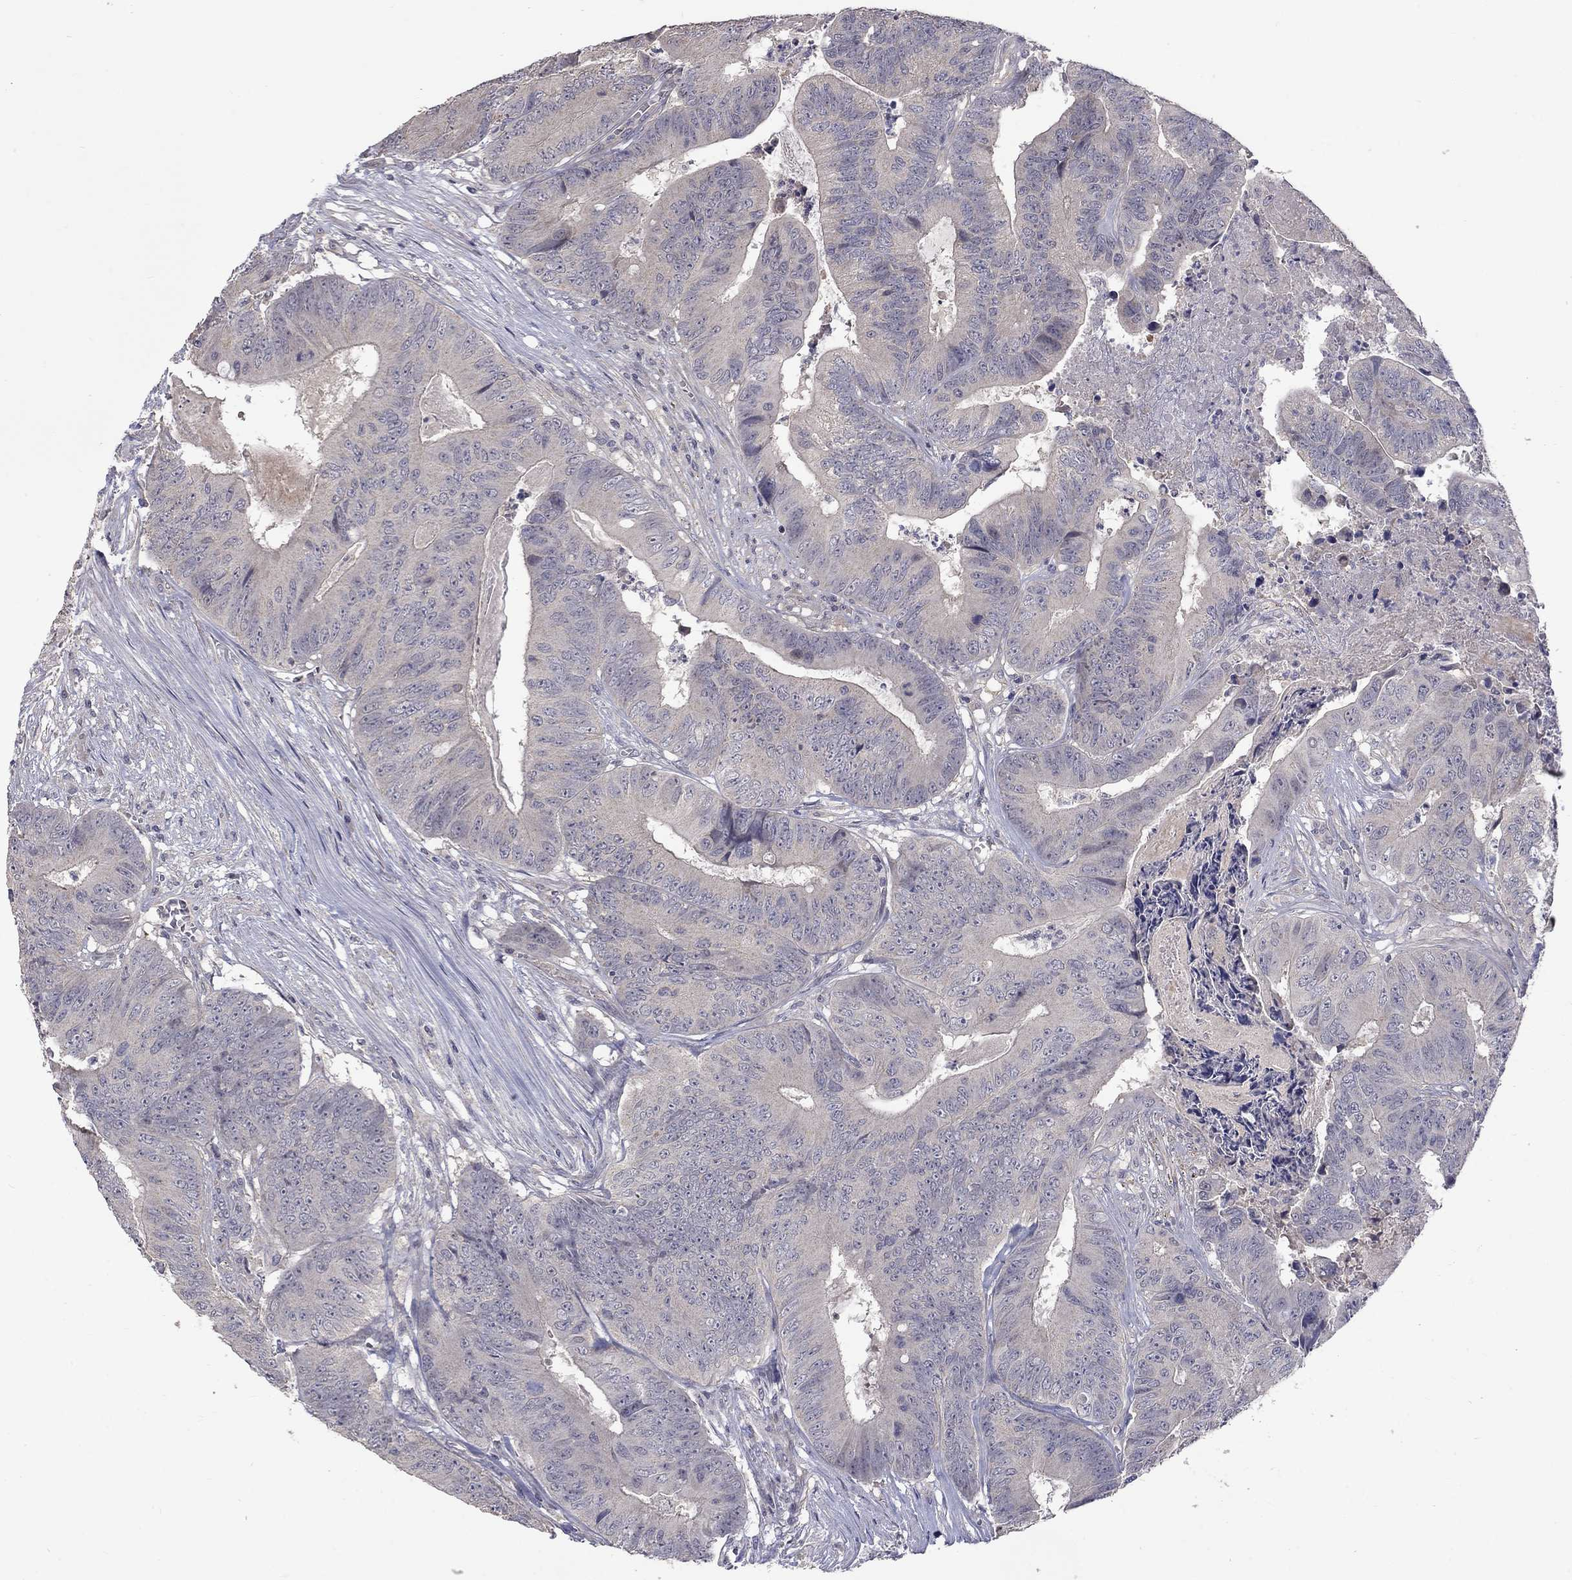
{"staining": {"intensity": "negative", "quantity": "none", "location": "none"}, "tissue": "colorectal cancer", "cell_type": "Tumor cells", "image_type": "cancer", "snomed": [{"axis": "morphology", "description": "Adenocarcinoma, NOS"}, {"axis": "topography", "description": "Colon"}], "caption": "This is a micrograph of immunohistochemistry staining of colorectal adenocarcinoma, which shows no staining in tumor cells.", "gene": "SLC39A14", "patient": {"sex": "male", "age": 84}}